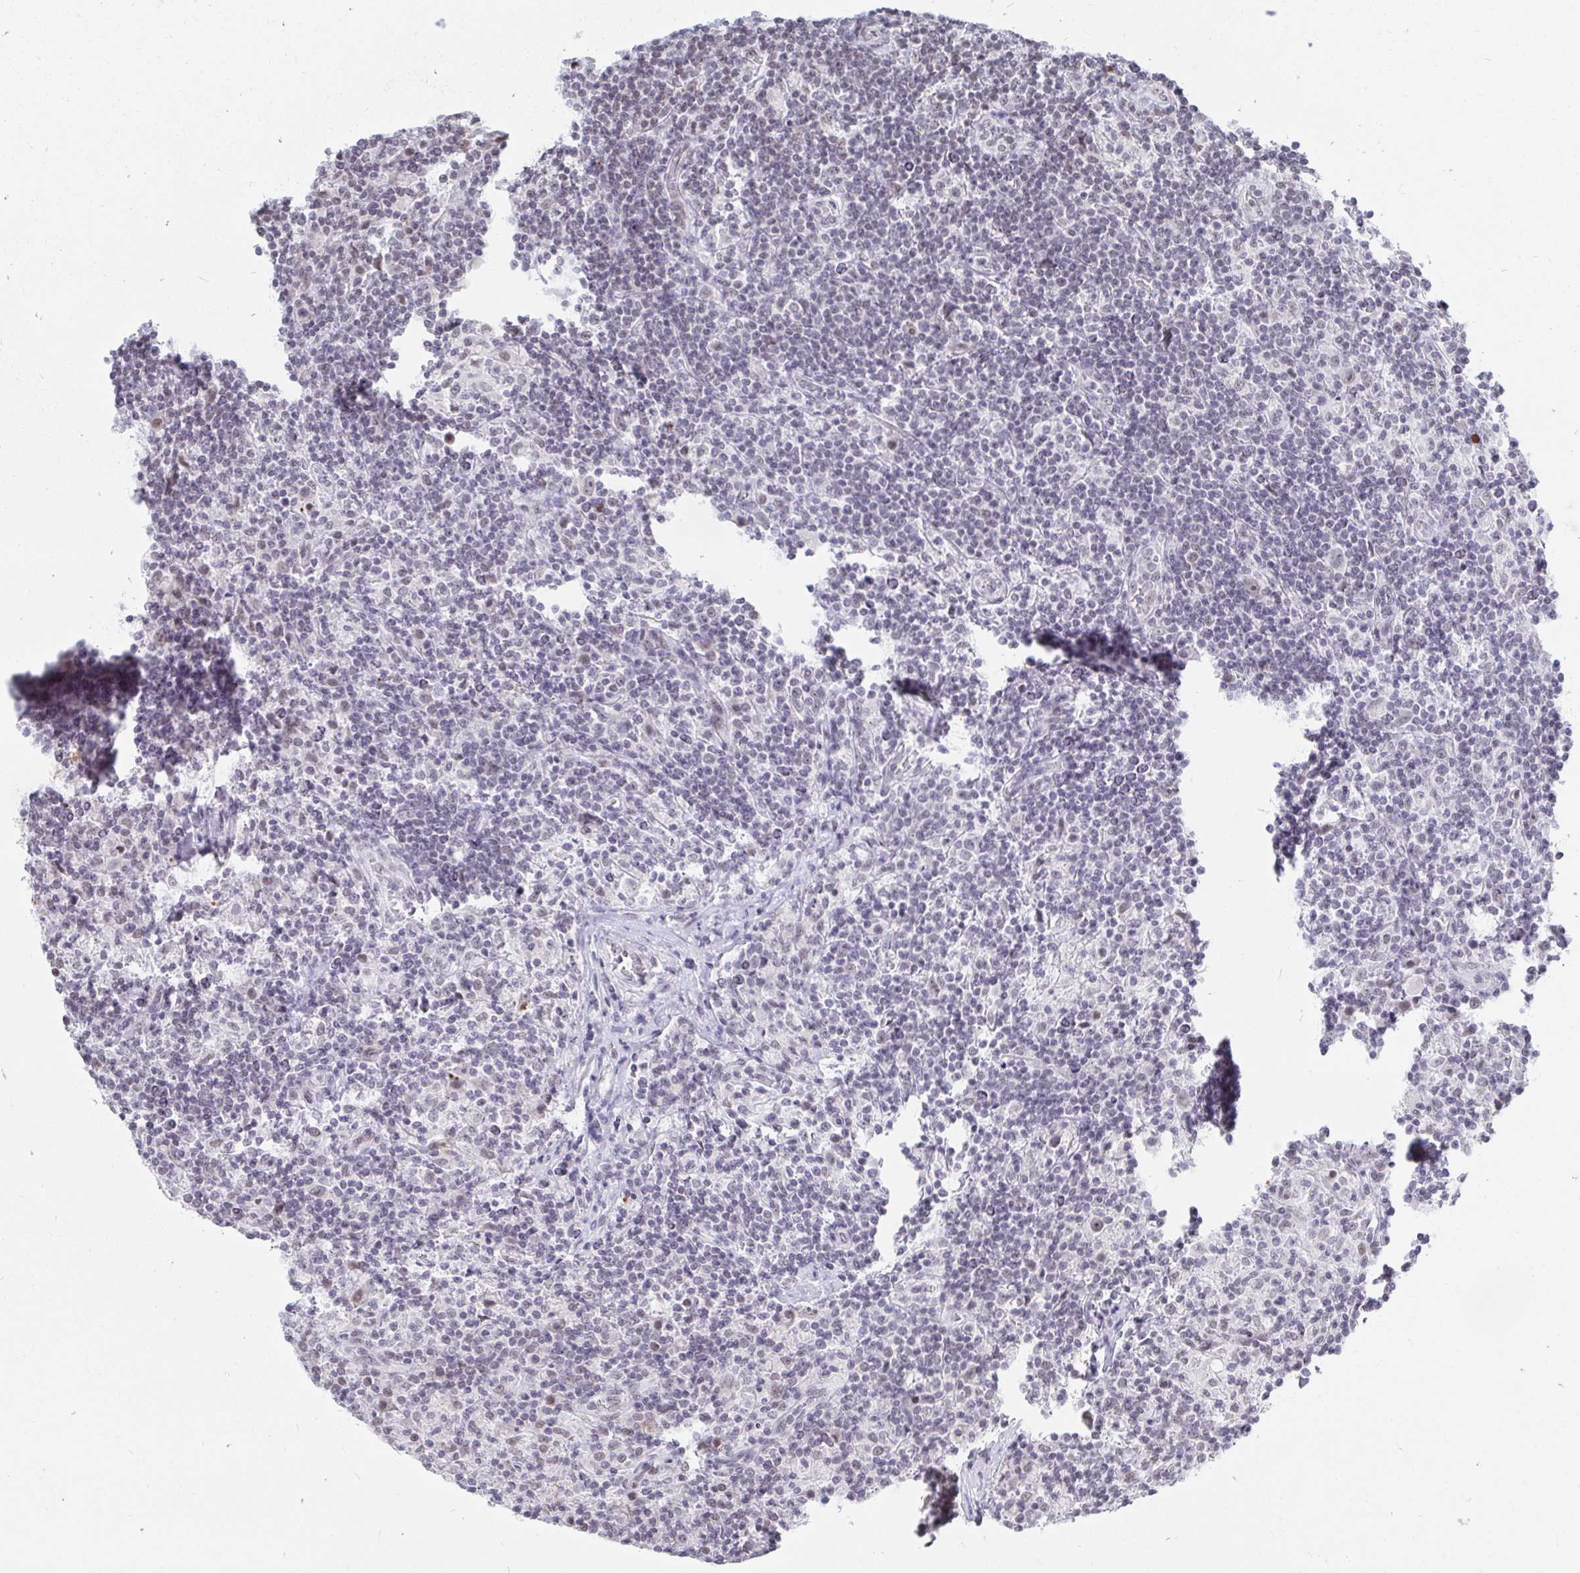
{"staining": {"intensity": "negative", "quantity": "none", "location": "none"}, "tissue": "lymphoma", "cell_type": "Tumor cells", "image_type": "cancer", "snomed": [{"axis": "morphology", "description": "Hodgkin's disease, NOS"}, {"axis": "topography", "description": "Lymph node"}], "caption": "This is a image of immunohistochemistry staining of lymphoma, which shows no expression in tumor cells. (DAB IHC with hematoxylin counter stain).", "gene": "TRIP12", "patient": {"sex": "male", "age": 70}}